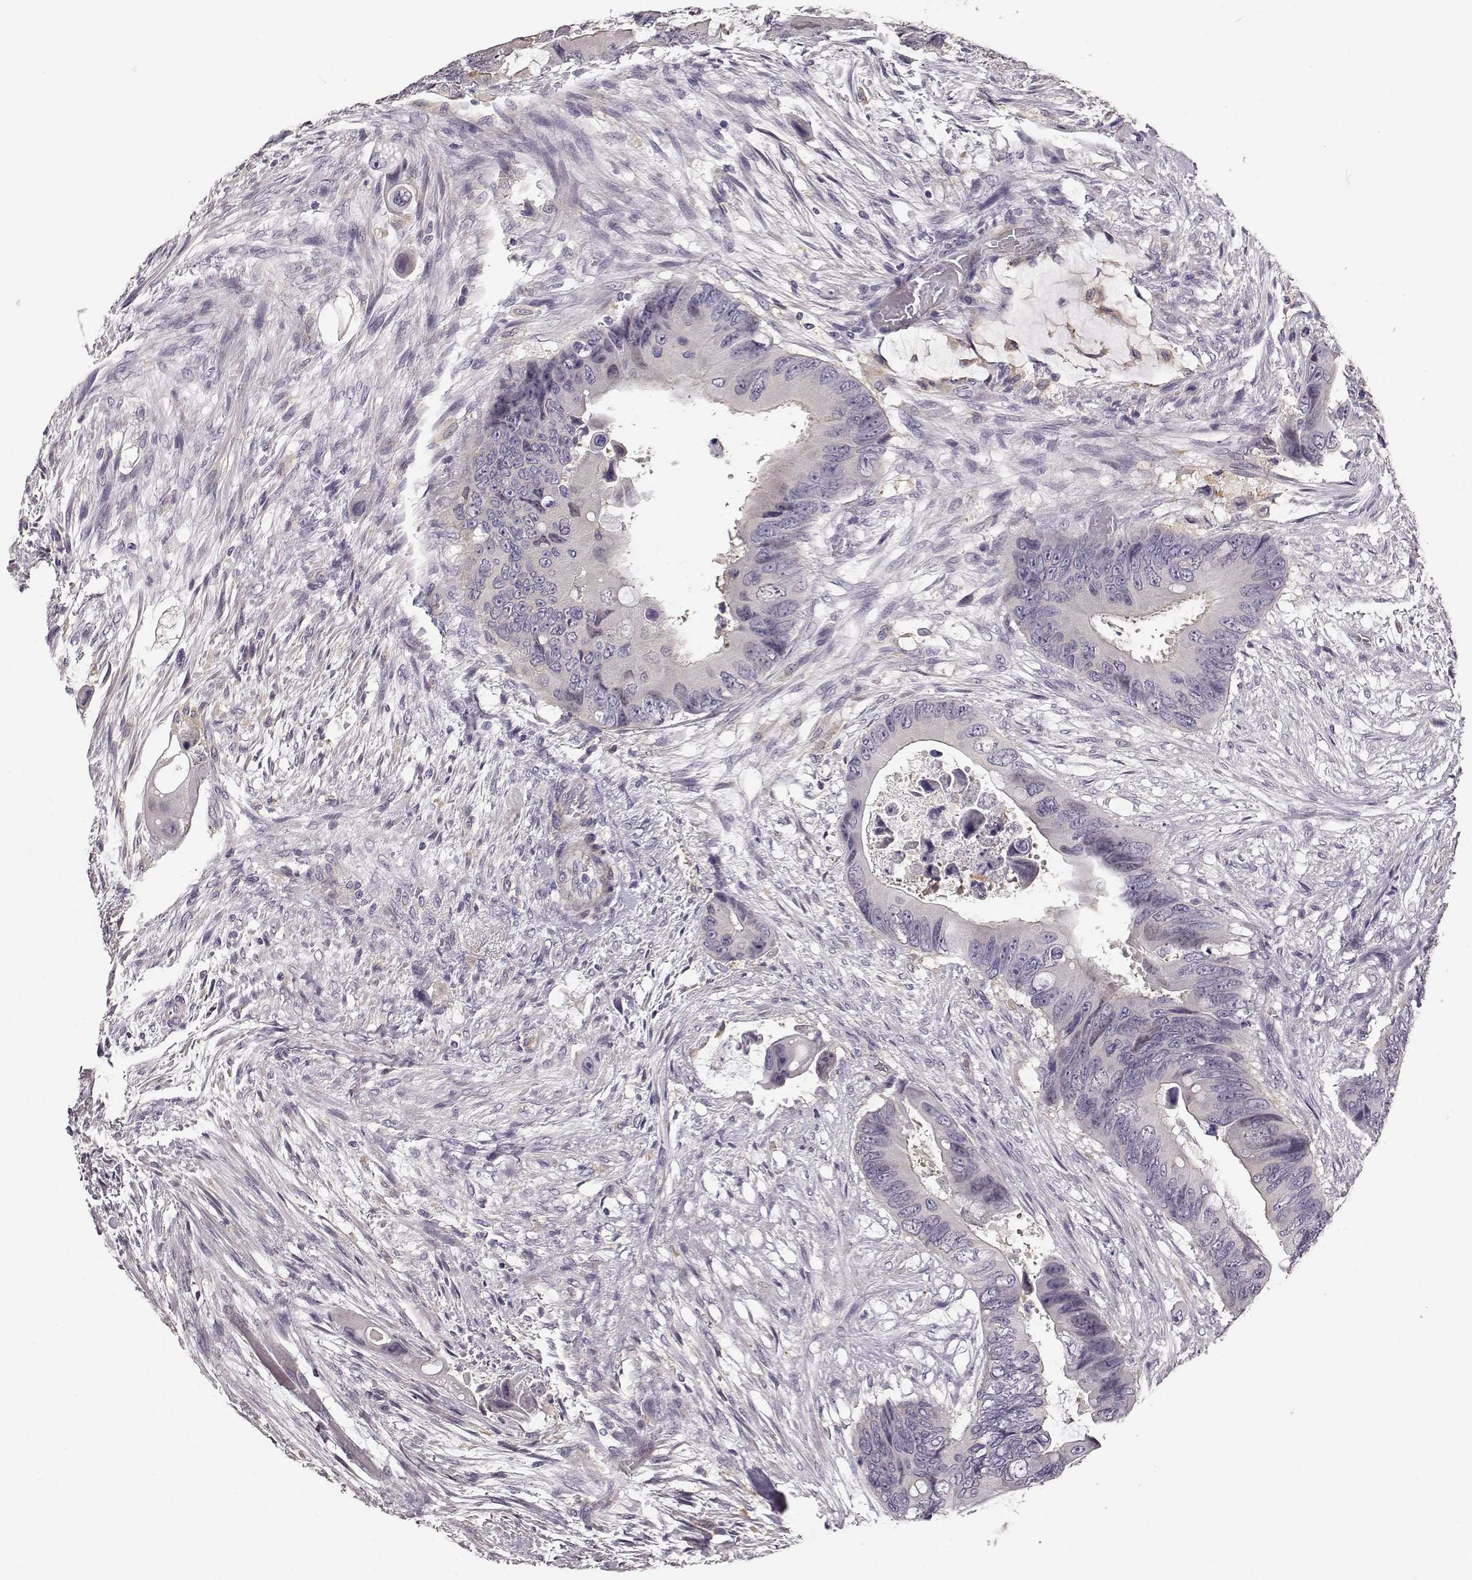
{"staining": {"intensity": "negative", "quantity": "none", "location": "none"}, "tissue": "colorectal cancer", "cell_type": "Tumor cells", "image_type": "cancer", "snomed": [{"axis": "morphology", "description": "Adenocarcinoma, NOS"}, {"axis": "topography", "description": "Rectum"}], "caption": "This is an immunohistochemistry image of adenocarcinoma (colorectal). There is no staining in tumor cells.", "gene": "GPR50", "patient": {"sex": "male", "age": 63}}